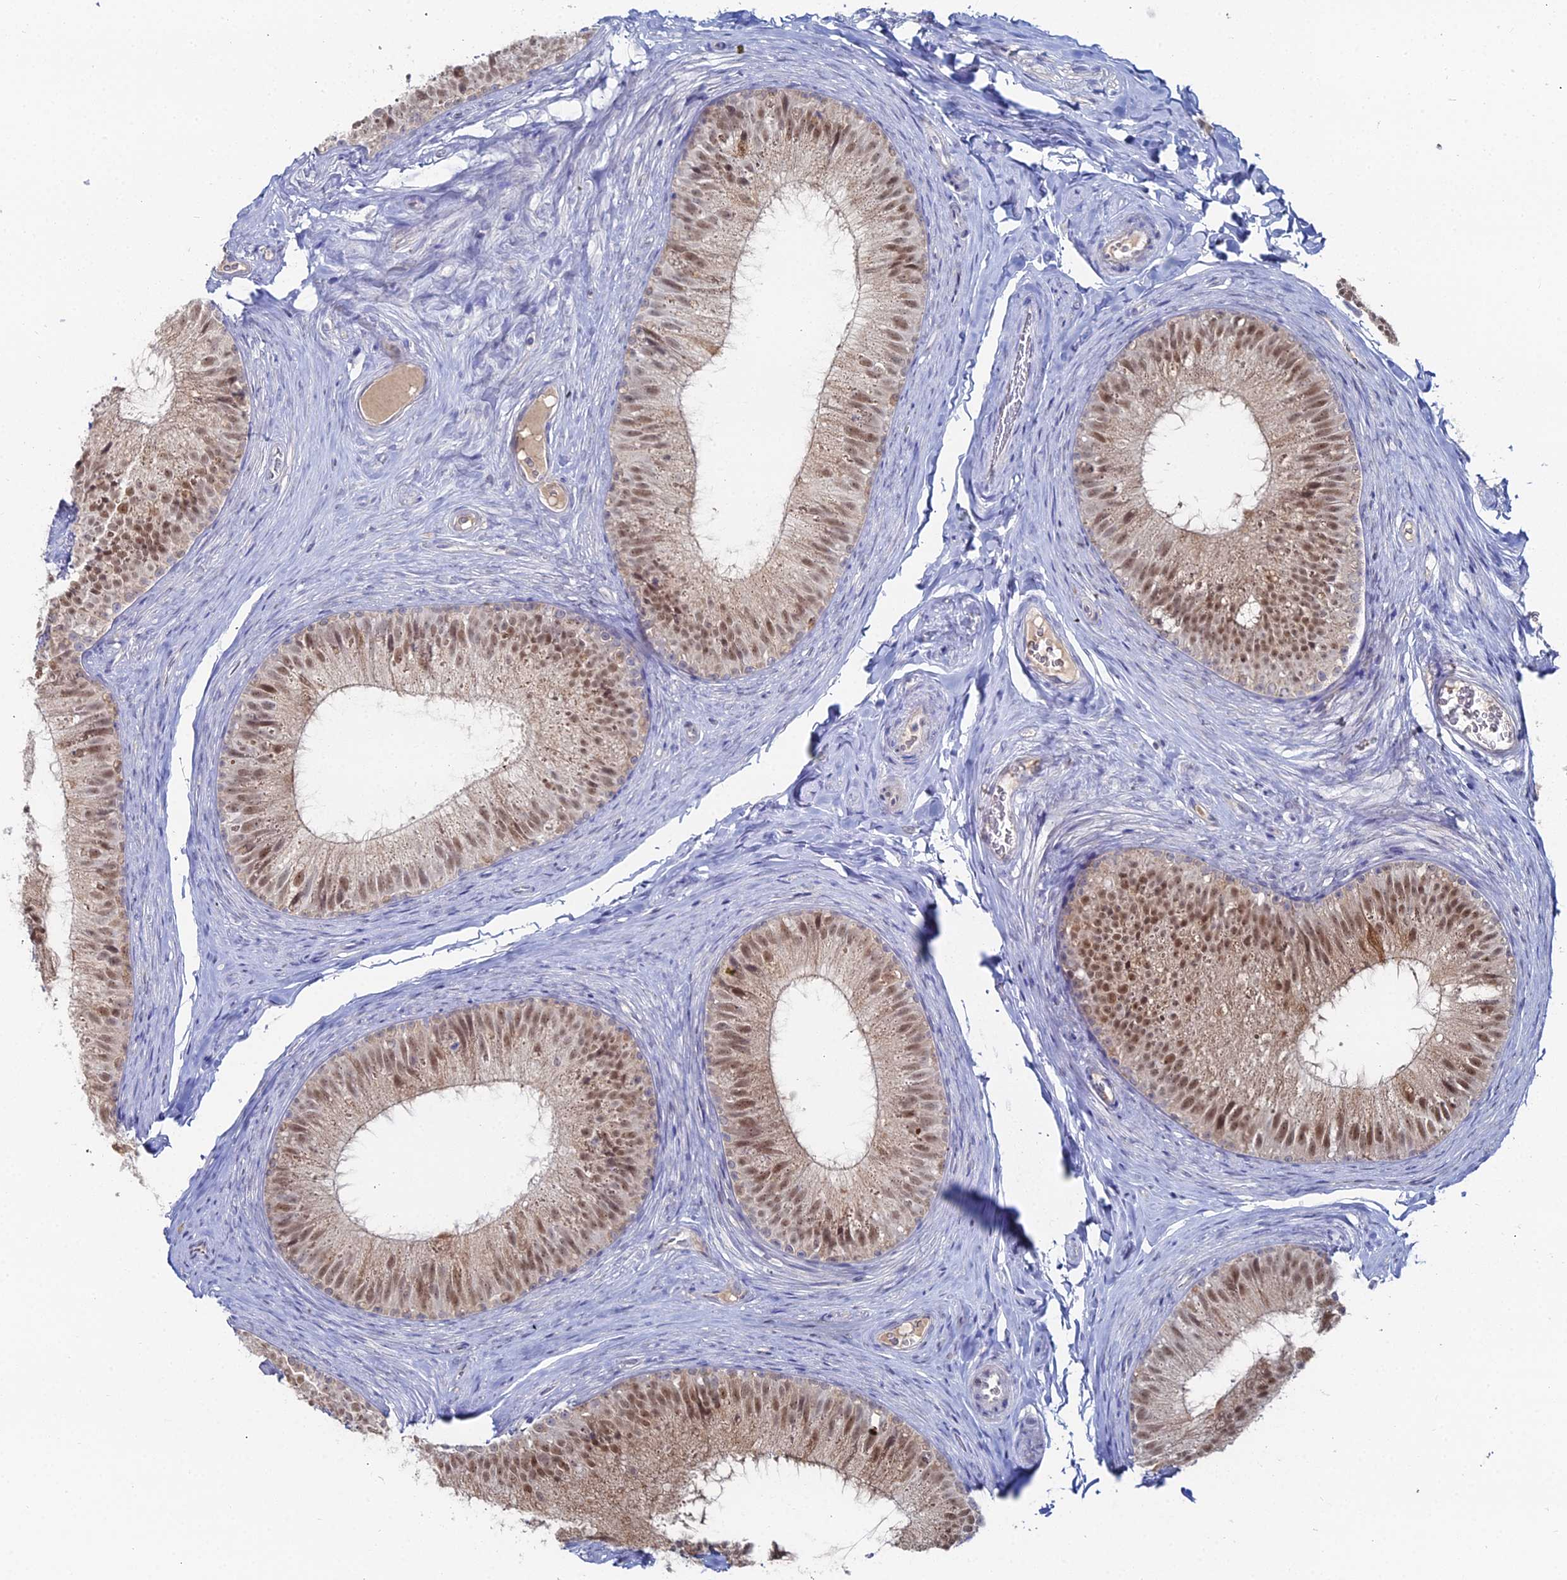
{"staining": {"intensity": "moderate", "quantity": ">75%", "location": "nuclear"}, "tissue": "epididymis", "cell_type": "Glandular cells", "image_type": "normal", "snomed": [{"axis": "morphology", "description": "Normal tissue, NOS"}, {"axis": "topography", "description": "Epididymis"}], "caption": "A high-resolution histopathology image shows immunohistochemistry (IHC) staining of benign epididymis, which exhibits moderate nuclear positivity in approximately >75% of glandular cells.", "gene": "THAP4", "patient": {"sex": "male", "age": 34}}